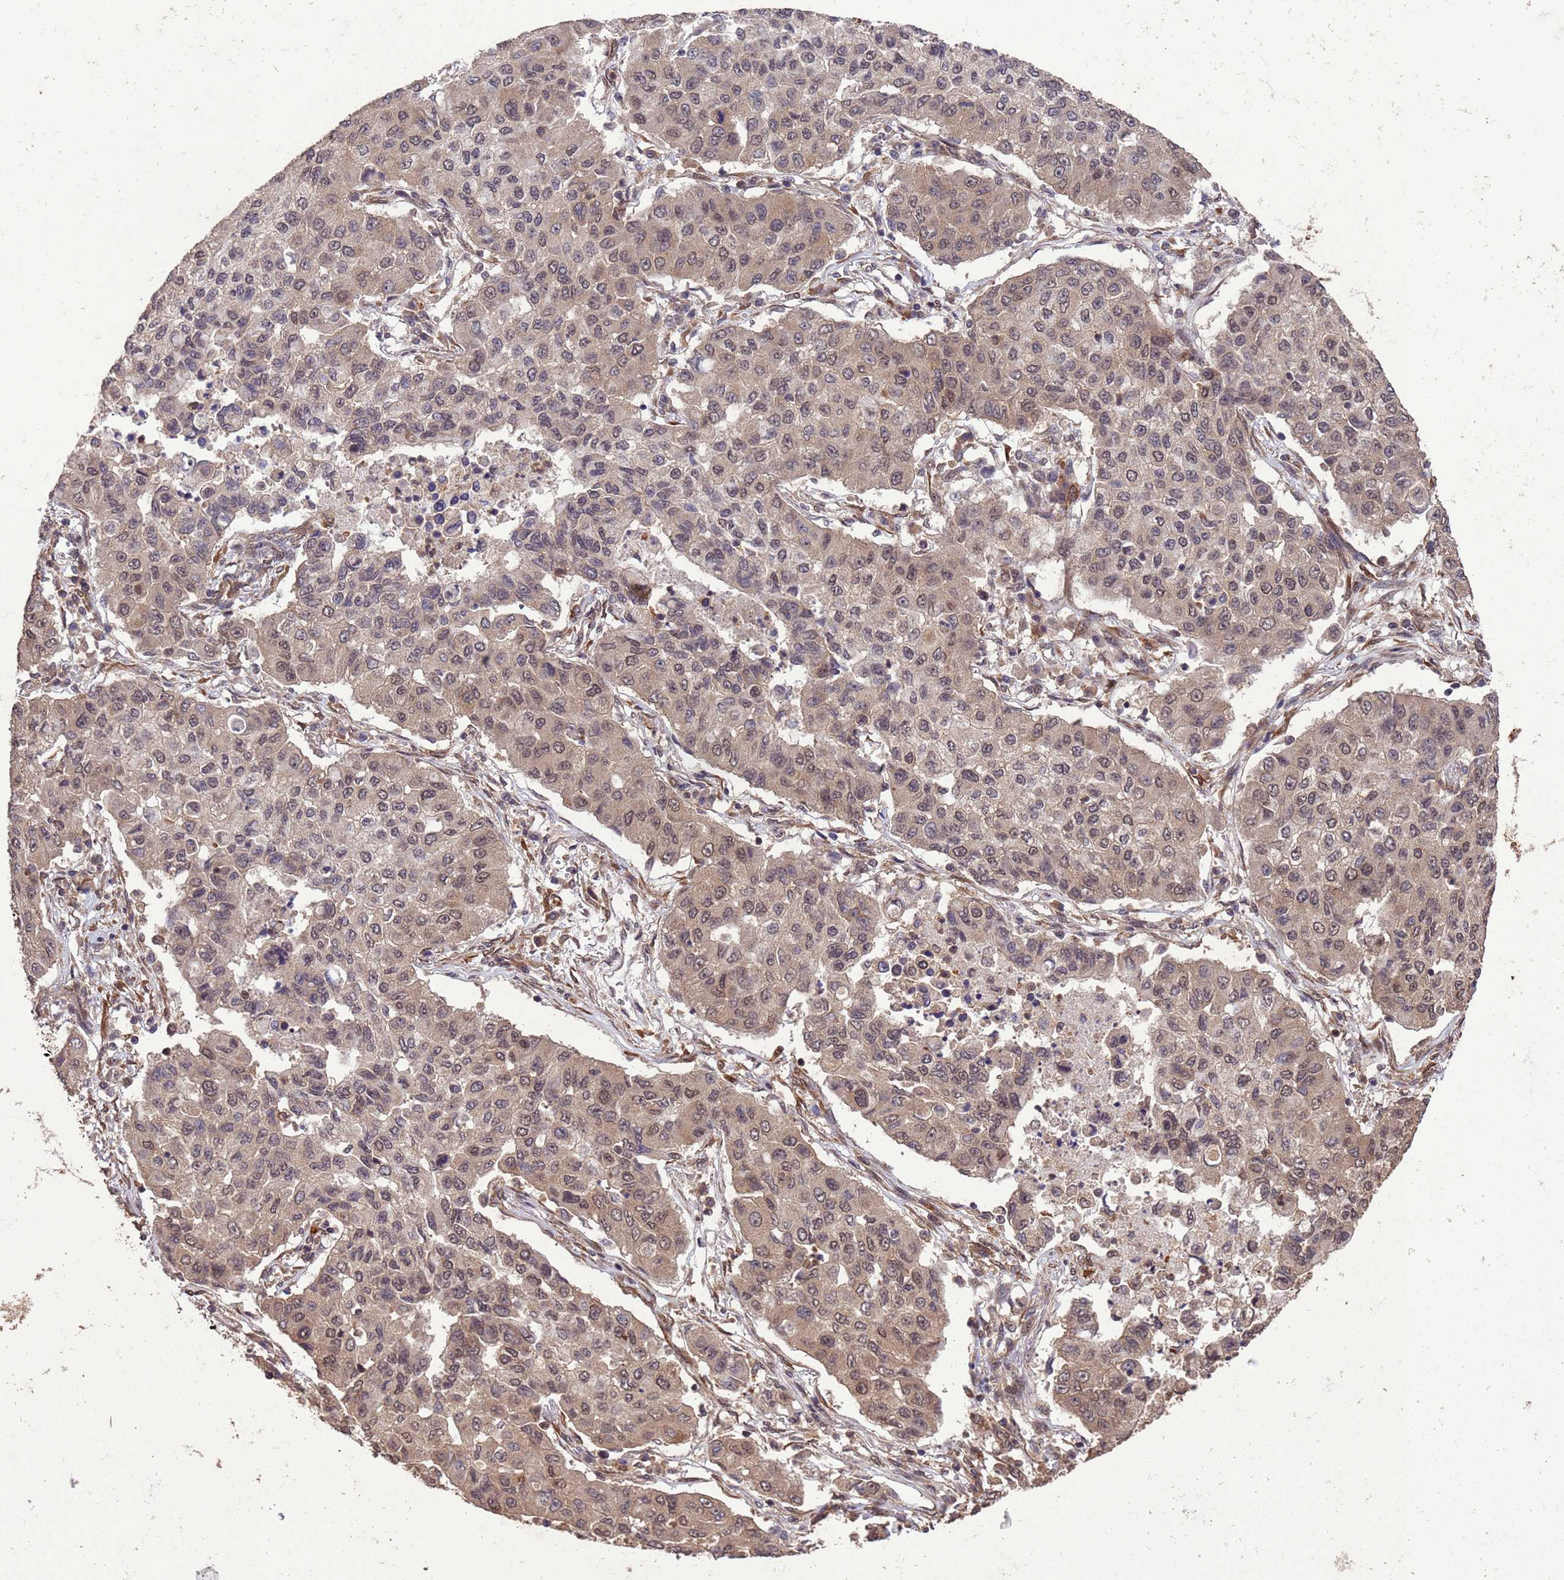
{"staining": {"intensity": "moderate", "quantity": ">75%", "location": "nuclear"}, "tissue": "lung cancer", "cell_type": "Tumor cells", "image_type": "cancer", "snomed": [{"axis": "morphology", "description": "Squamous cell carcinoma, NOS"}, {"axis": "topography", "description": "Lung"}], "caption": "Lung cancer (squamous cell carcinoma) stained with immunohistochemistry exhibits moderate nuclear staining in about >75% of tumor cells. (brown staining indicates protein expression, while blue staining denotes nuclei).", "gene": "VSTM4", "patient": {"sex": "male", "age": 74}}